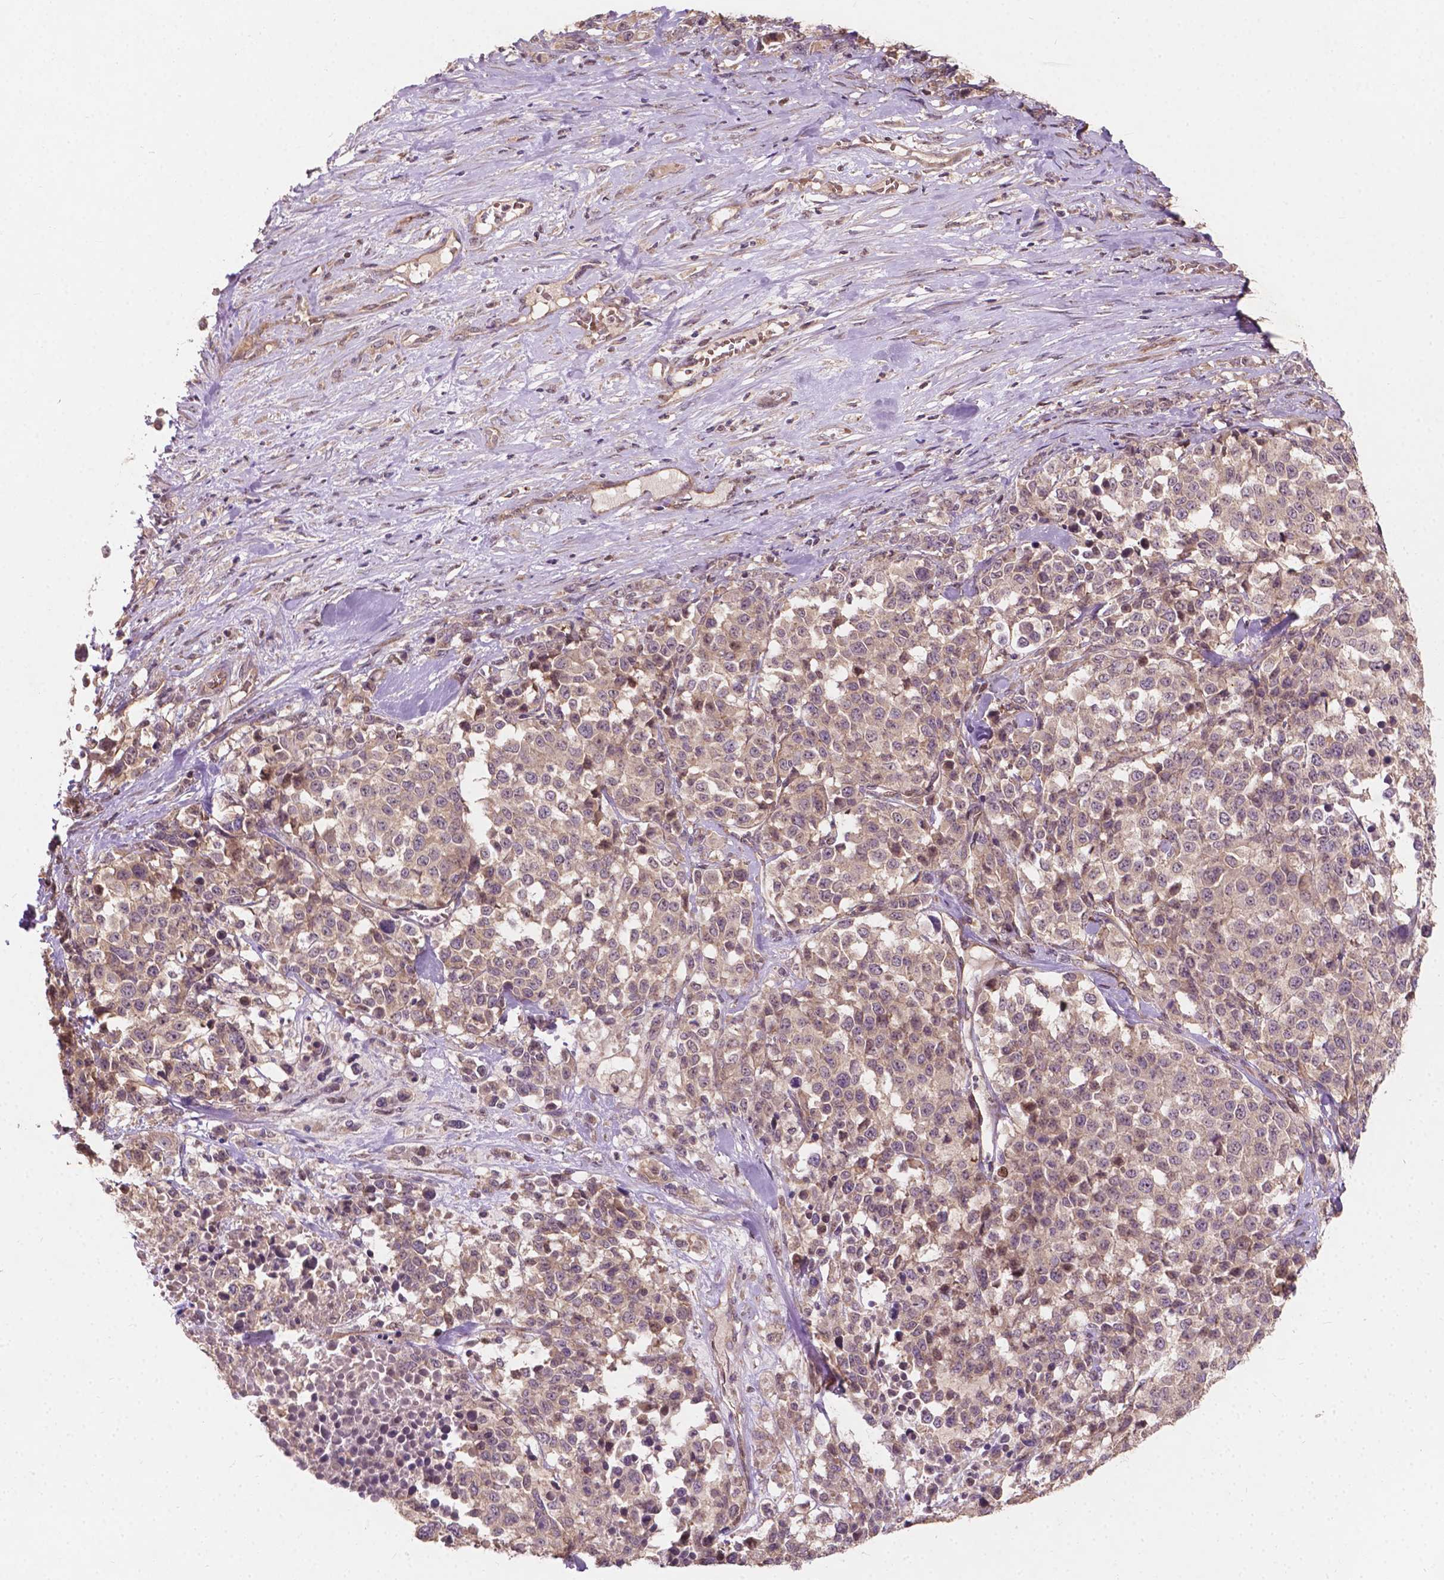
{"staining": {"intensity": "weak", "quantity": ">75%", "location": "cytoplasmic/membranous"}, "tissue": "melanoma", "cell_type": "Tumor cells", "image_type": "cancer", "snomed": [{"axis": "morphology", "description": "Malignant melanoma, Metastatic site"}, {"axis": "topography", "description": "Skin"}], "caption": "Immunohistochemistry staining of melanoma, which reveals low levels of weak cytoplasmic/membranous expression in approximately >75% of tumor cells indicating weak cytoplasmic/membranous protein positivity. The staining was performed using DAB (brown) for protein detection and nuclei were counterstained in hematoxylin (blue).", "gene": "DUSP16", "patient": {"sex": "male", "age": 84}}